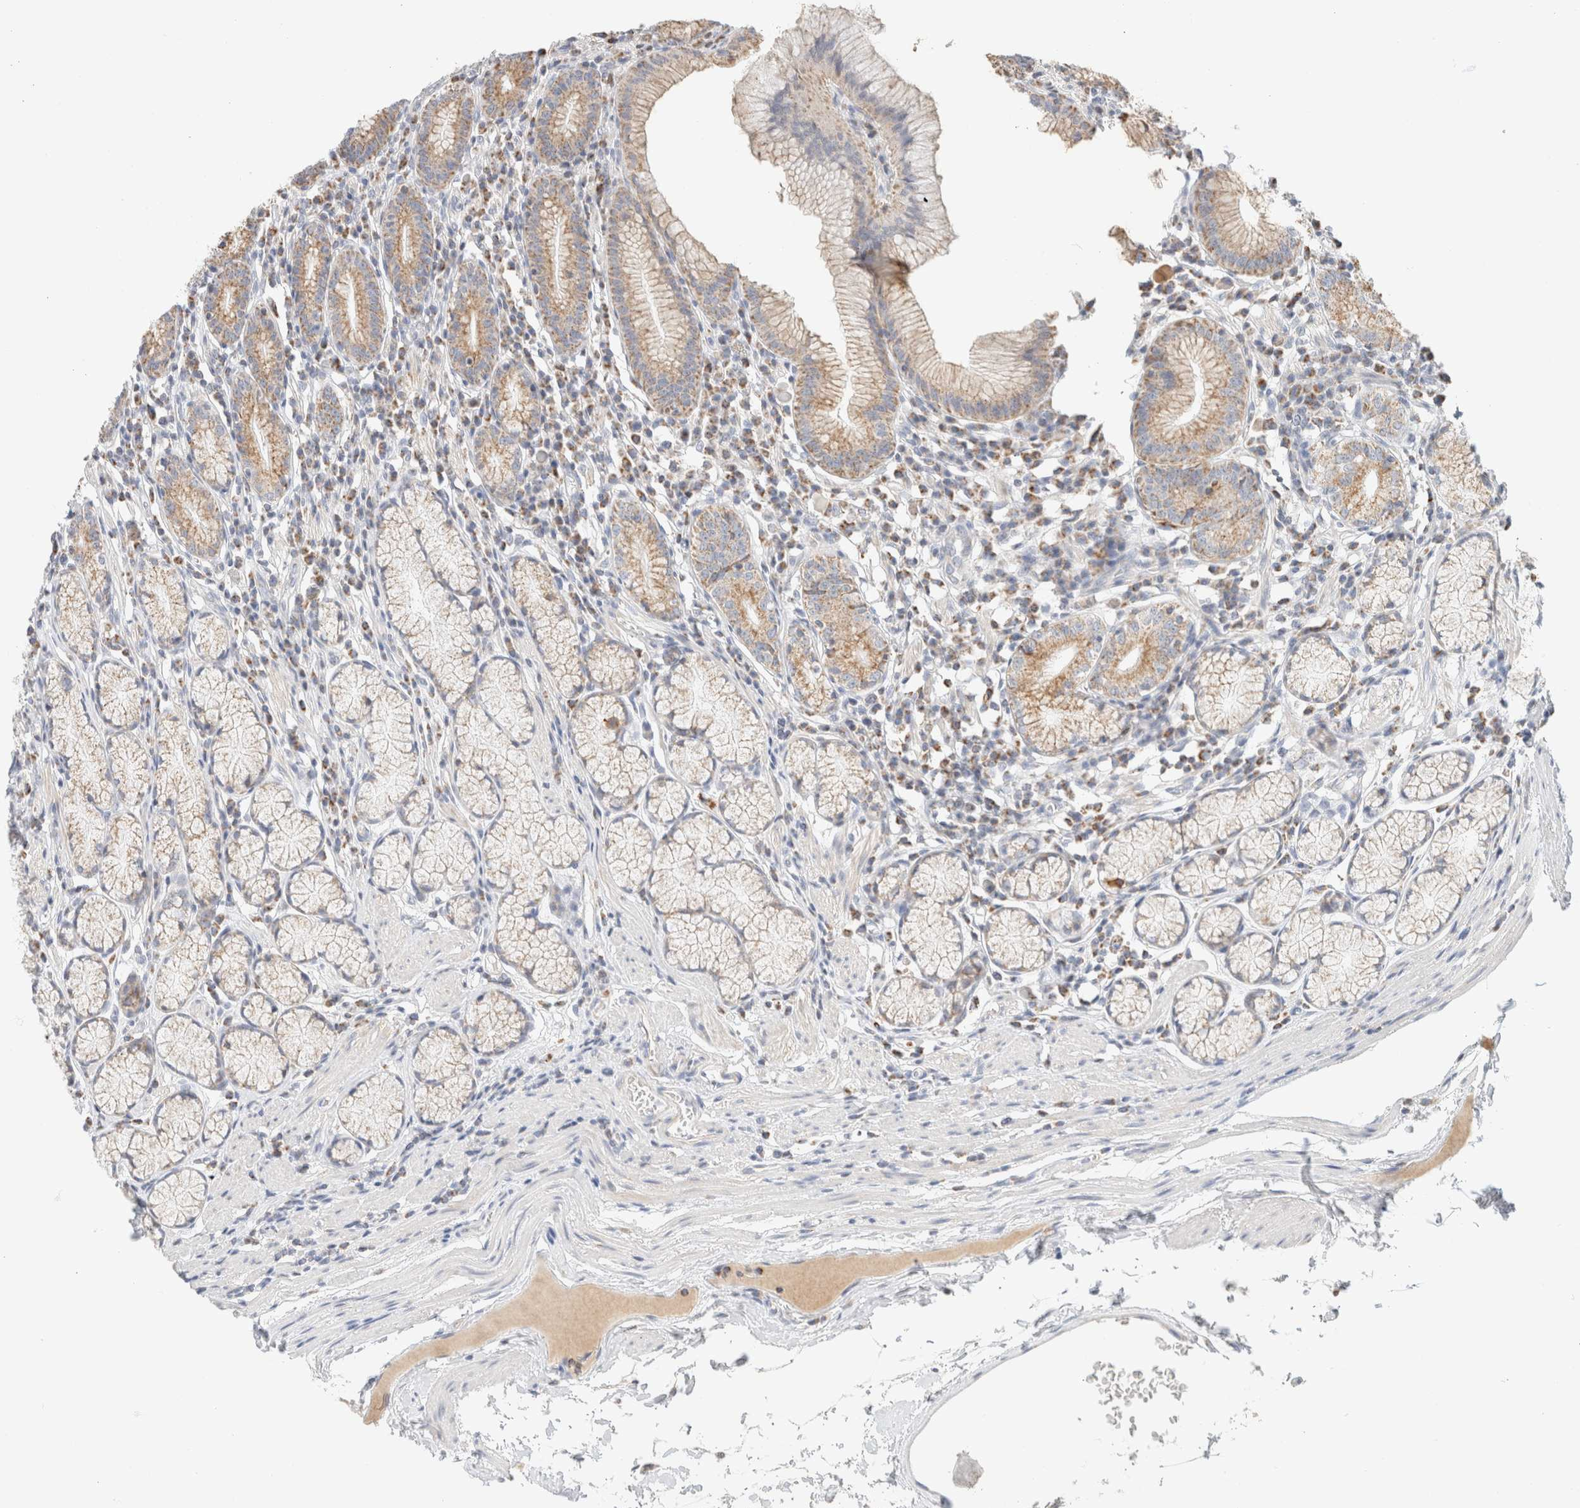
{"staining": {"intensity": "moderate", "quantity": ">75%", "location": "cytoplasmic/membranous"}, "tissue": "stomach", "cell_type": "Glandular cells", "image_type": "normal", "snomed": [{"axis": "morphology", "description": "Normal tissue, NOS"}, {"axis": "topography", "description": "Stomach"}], "caption": "The photomicrograph shows immunohistochemical staining of normal stomach. There is moderate cytoplasmic/membranous positivity is seen in about >75% of glandular cells.", "gene": "HDHD3", "patient": {"sex": "male", "age": 55}}